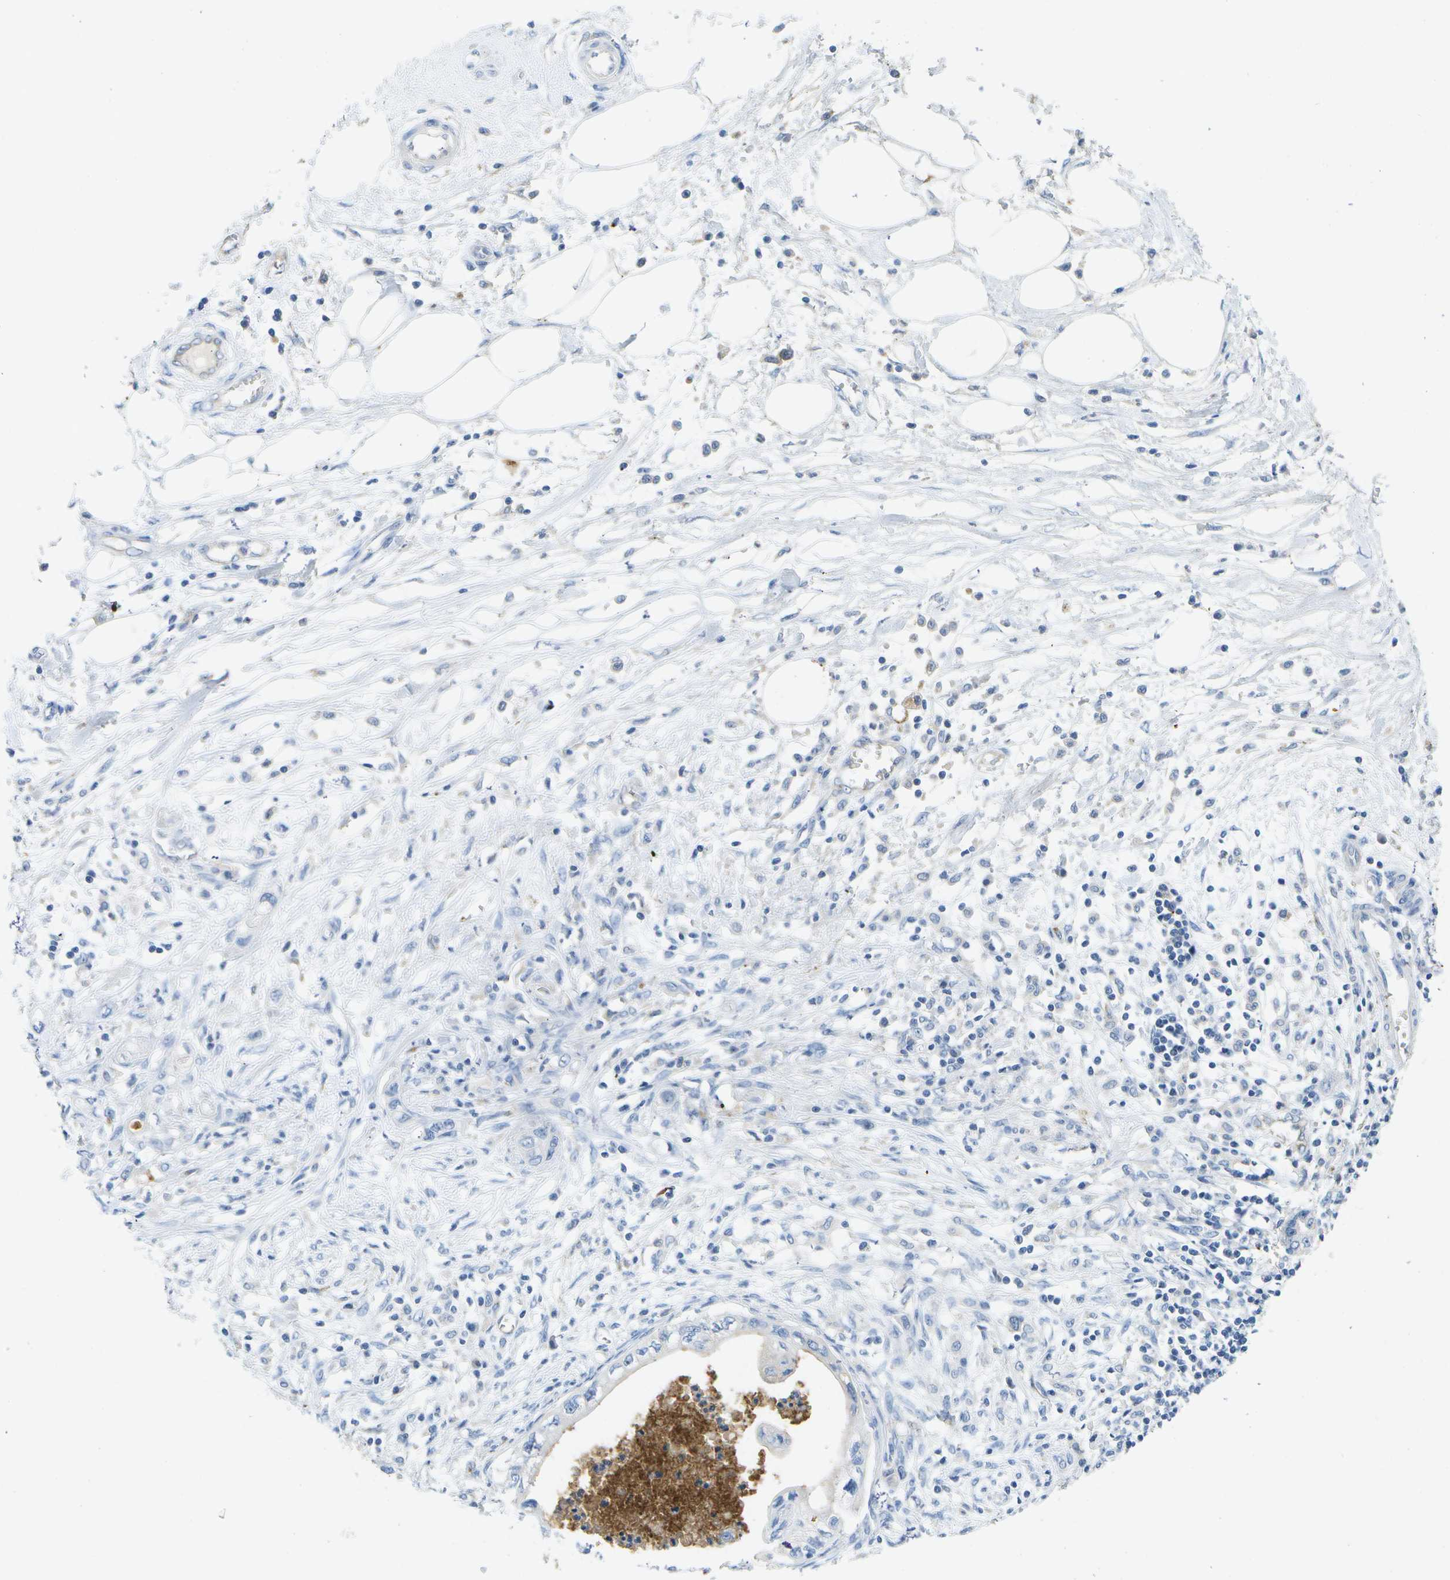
{"staining": {"intensity": "negative", "quantity": "none", "location": "none"}, "tissue": "pancreatic cancer", "cell_type": "Tumor cells", "image_type": "cancer", "snomed": [{"axis": "morphology", "description": "Adenocarcinoma, NOS"}, {"axis": "topography", "description": "Pancreas"}], "caption": "Human adenocarcinoma (pancreatic) stained for a protein using immunohistochemistry (IHC) displays no positivity in tumor cells.", "gene": "LIPG", "patient": {"sex": "male", "age": 56}}